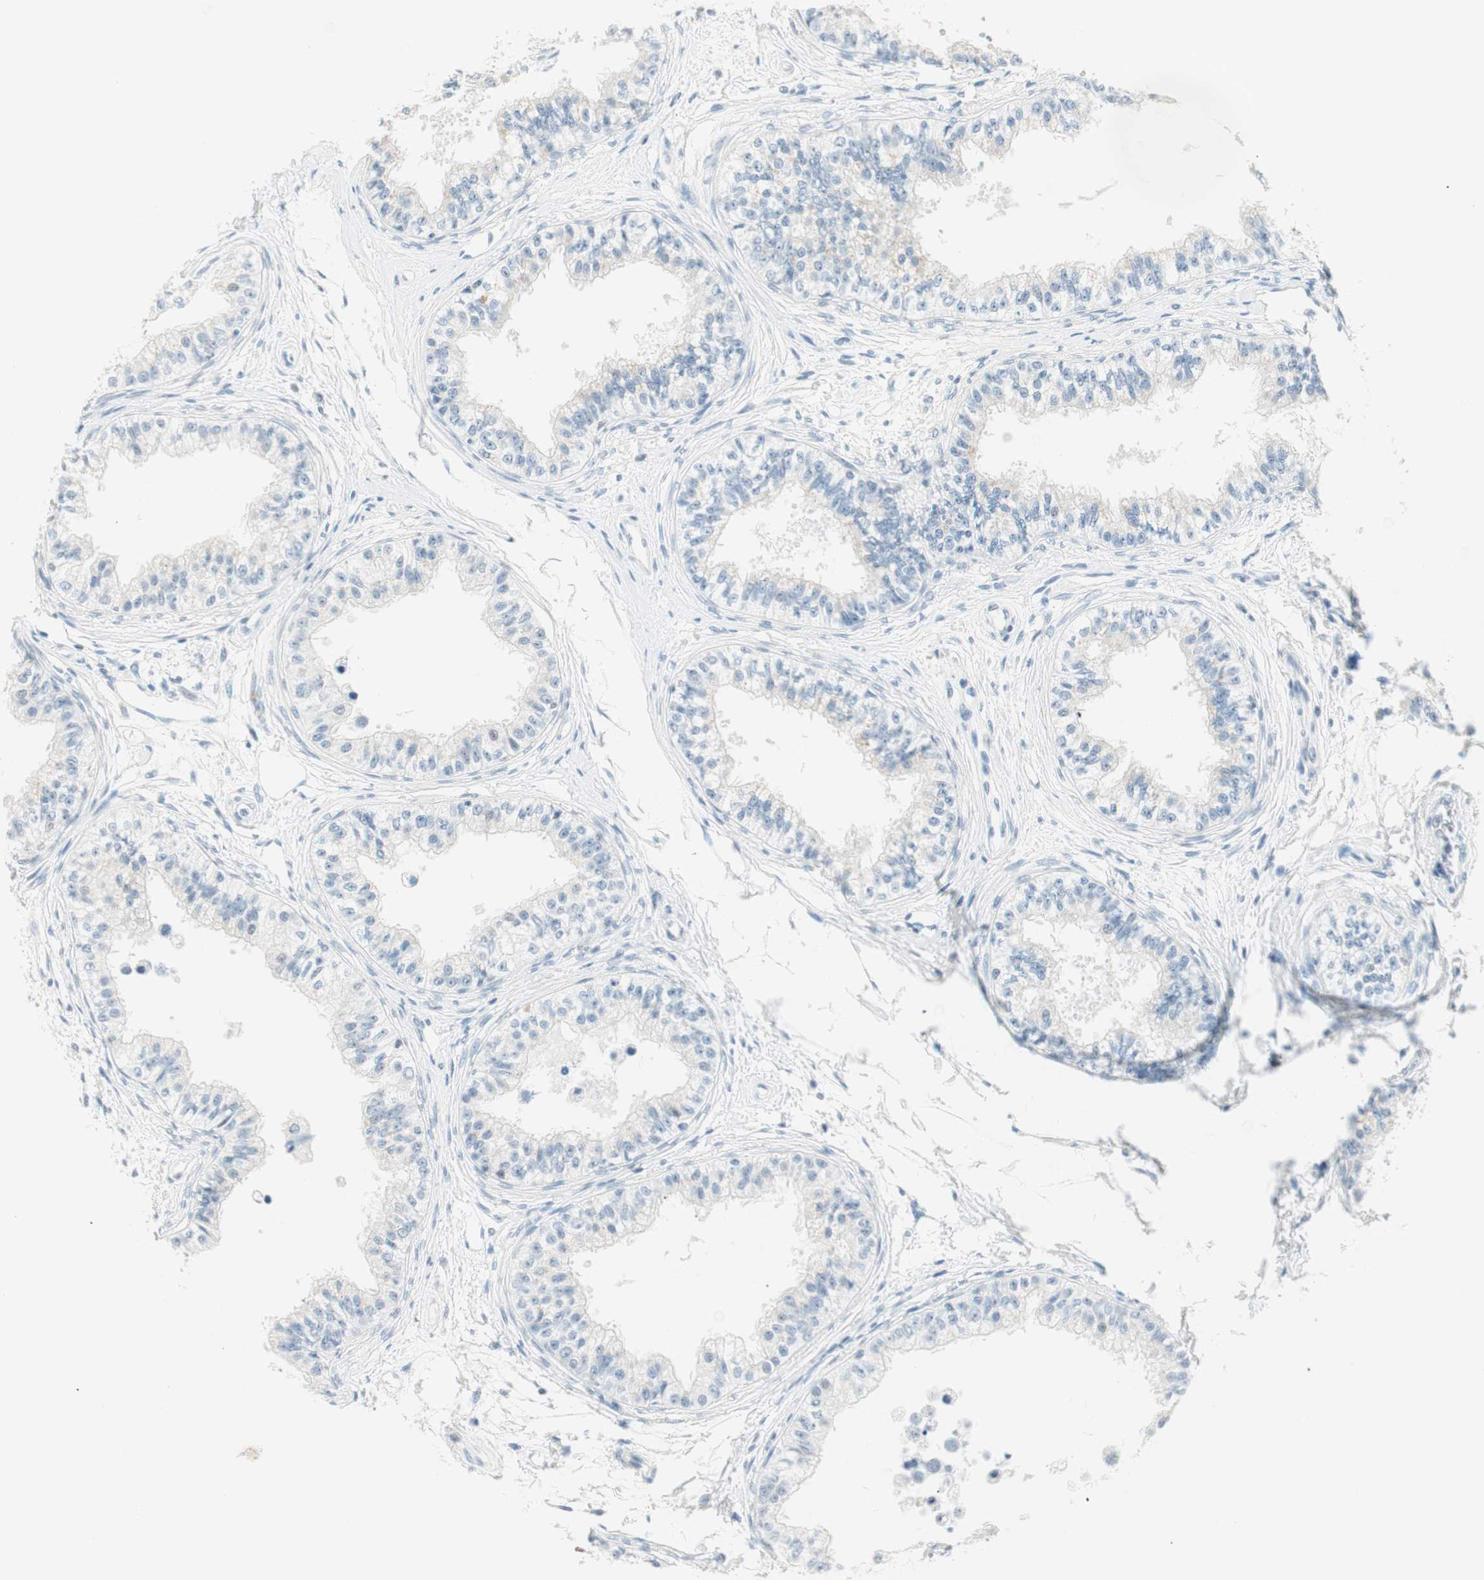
{"staining": {"intensity": "weak", "quantity": "<25%", "location": "nuclear"}, "tissue": "epididymis", "cell_type": "Glandular cells", "image_type": "normal", "snomed": [{"axis": "morphology", "description": "Normal tissue, NOS"}, {"axis": "morphology", "description": "Adenocarcinoma, metastatic, NOS"}, {"axis": "topography", "description": "Testis"}, {"axis": "topography", "description": "Epididymis"}], "caption": "Epididymis stained for a protein using immunohistochemistry (IHC) reveals no expression glandular cells.", "gene": "HOXB13", "patient": {"sex": "male", "age": 26}}